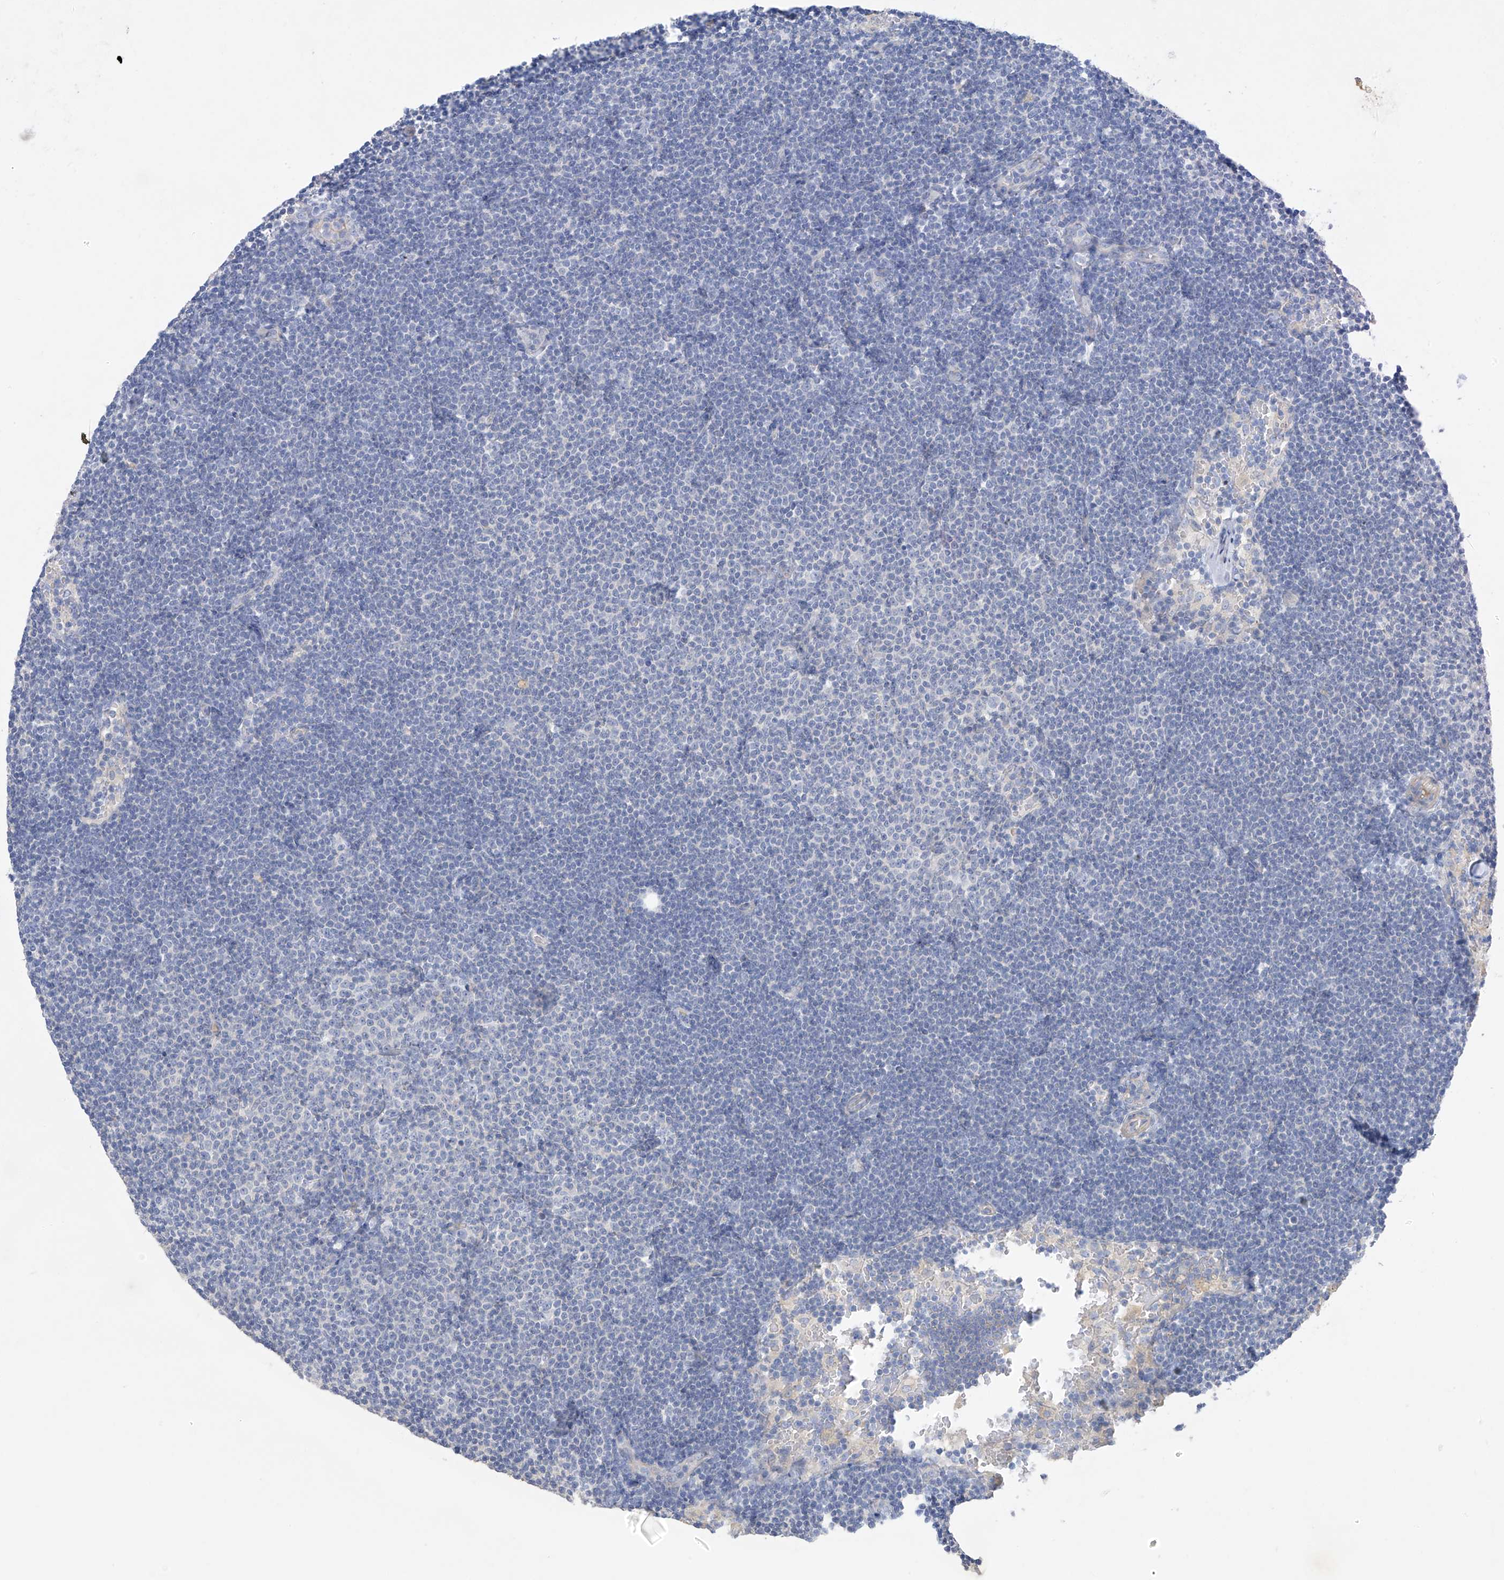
{"staining": {"intensity": "negative", "quantity": "none", "location": "none"}, "tissue": "lymphoma", "cell_type": "Tumor cells", "image_type": "cancer", "snomed": [{"axis": "morphology", "description": "Malignant lymphoma, non-Hodgkin's type, Low grade"}, {"axis": "topography", "description": "Lymph node"}], "caption": "There is no significant expression in tumor cells of low-grade malignant lymphoma, non-Hodgkin's type.", "gene": "PRSS12", "patient": {"sex": "female", "age": 53}}